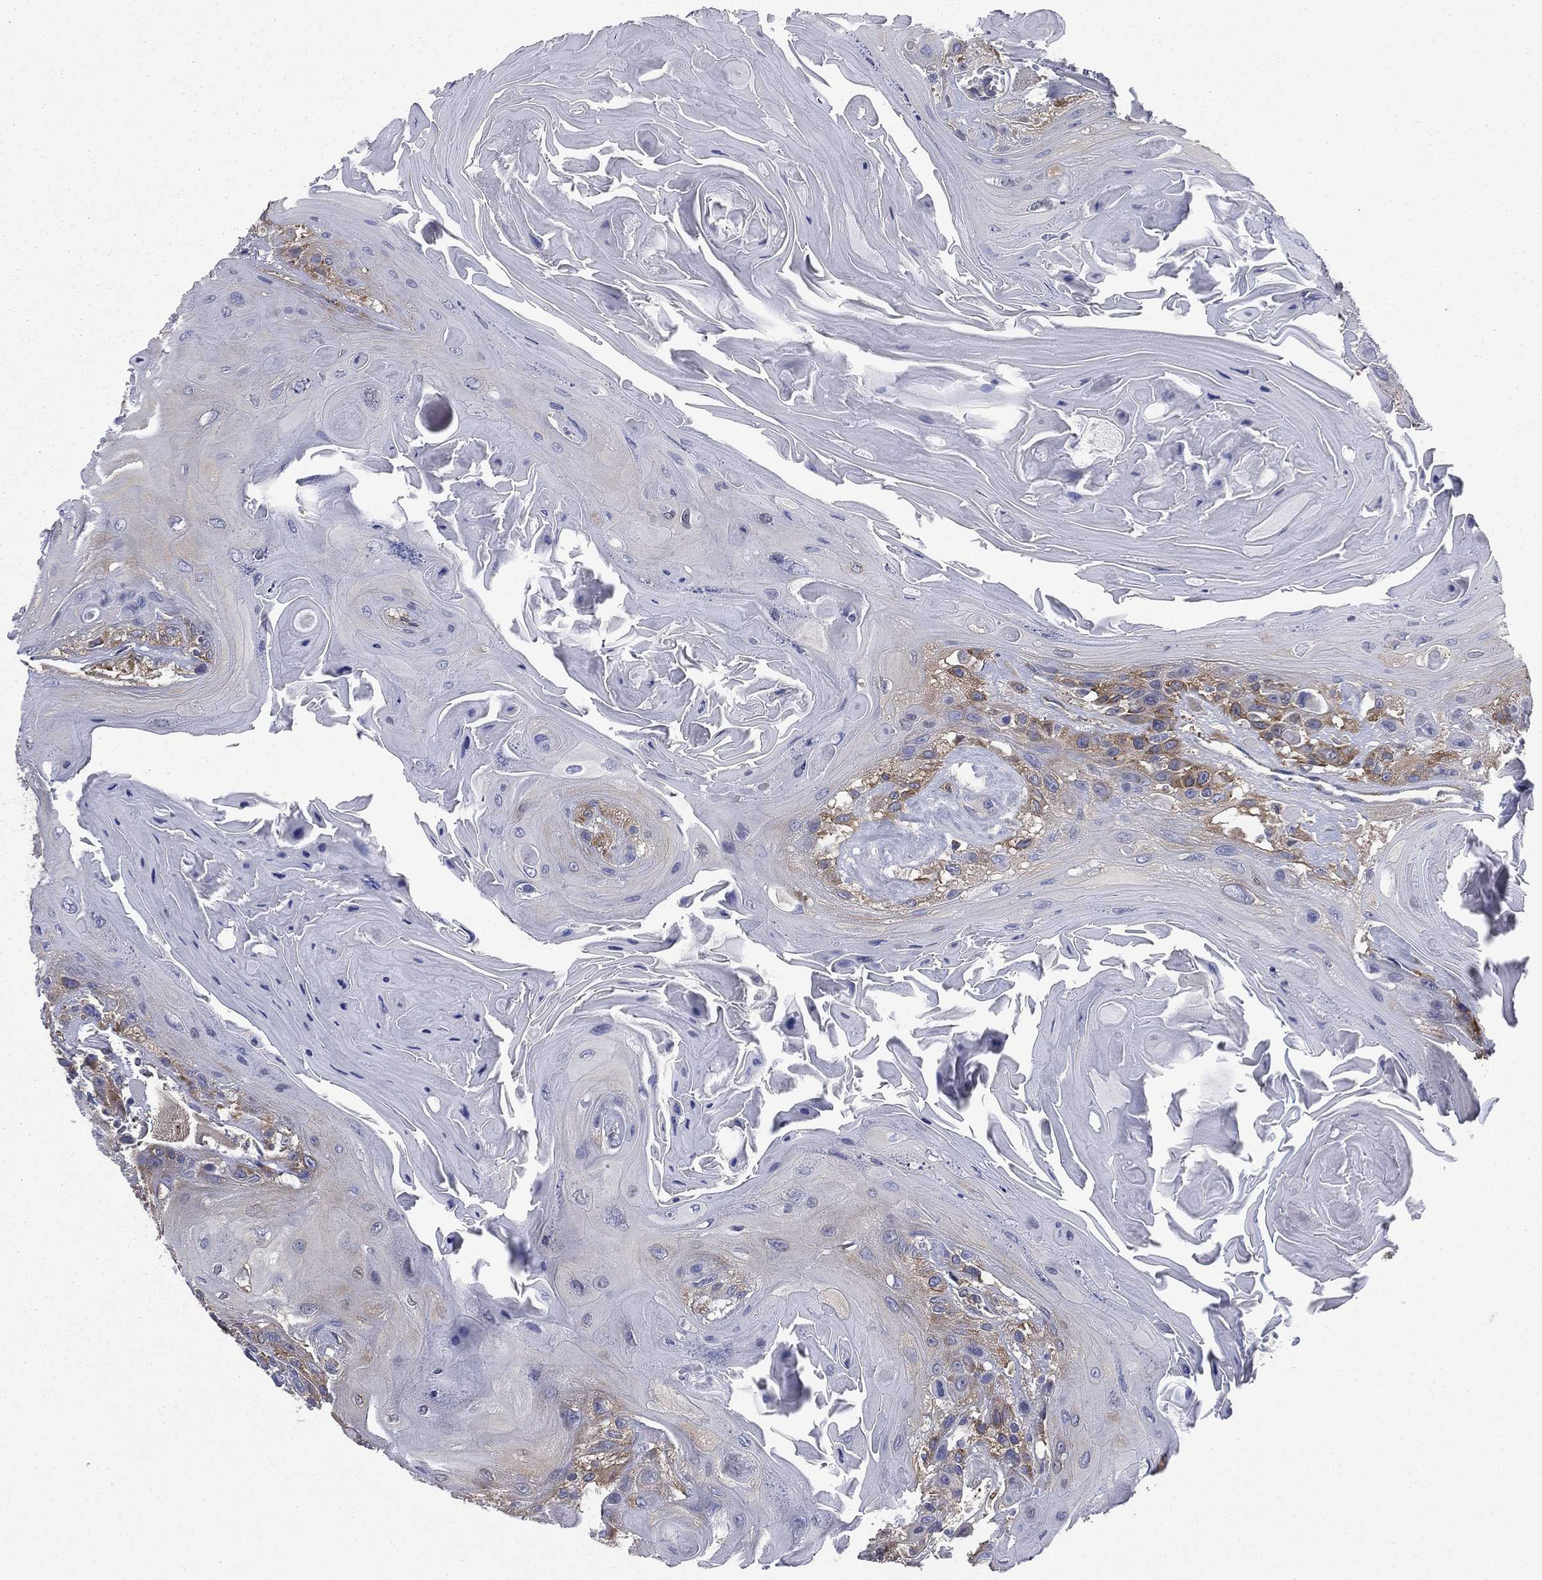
{"staining": {"intensity": "moderate", "quantity": "25%-75%", "location": "cytoplasmic/membranous"}, "tissue": "head and neck cancer", "cell_type": "Tumor cells", "image_type": "cancer", "snomed": [{"axis": "morphology", "description": "Squamous cell carcinoma, NOS"}, {"axis": "topography", "description": "Head-Neck"}], "caption": "Moderate cytoplasmic/membranous protein staining is appreciated in approximately 25%-75% of tumor cells in head and neck cancer (squamous cell carcinoma).", "gene": "FARSA", "patient": {"sex": "female", "age": 59}}